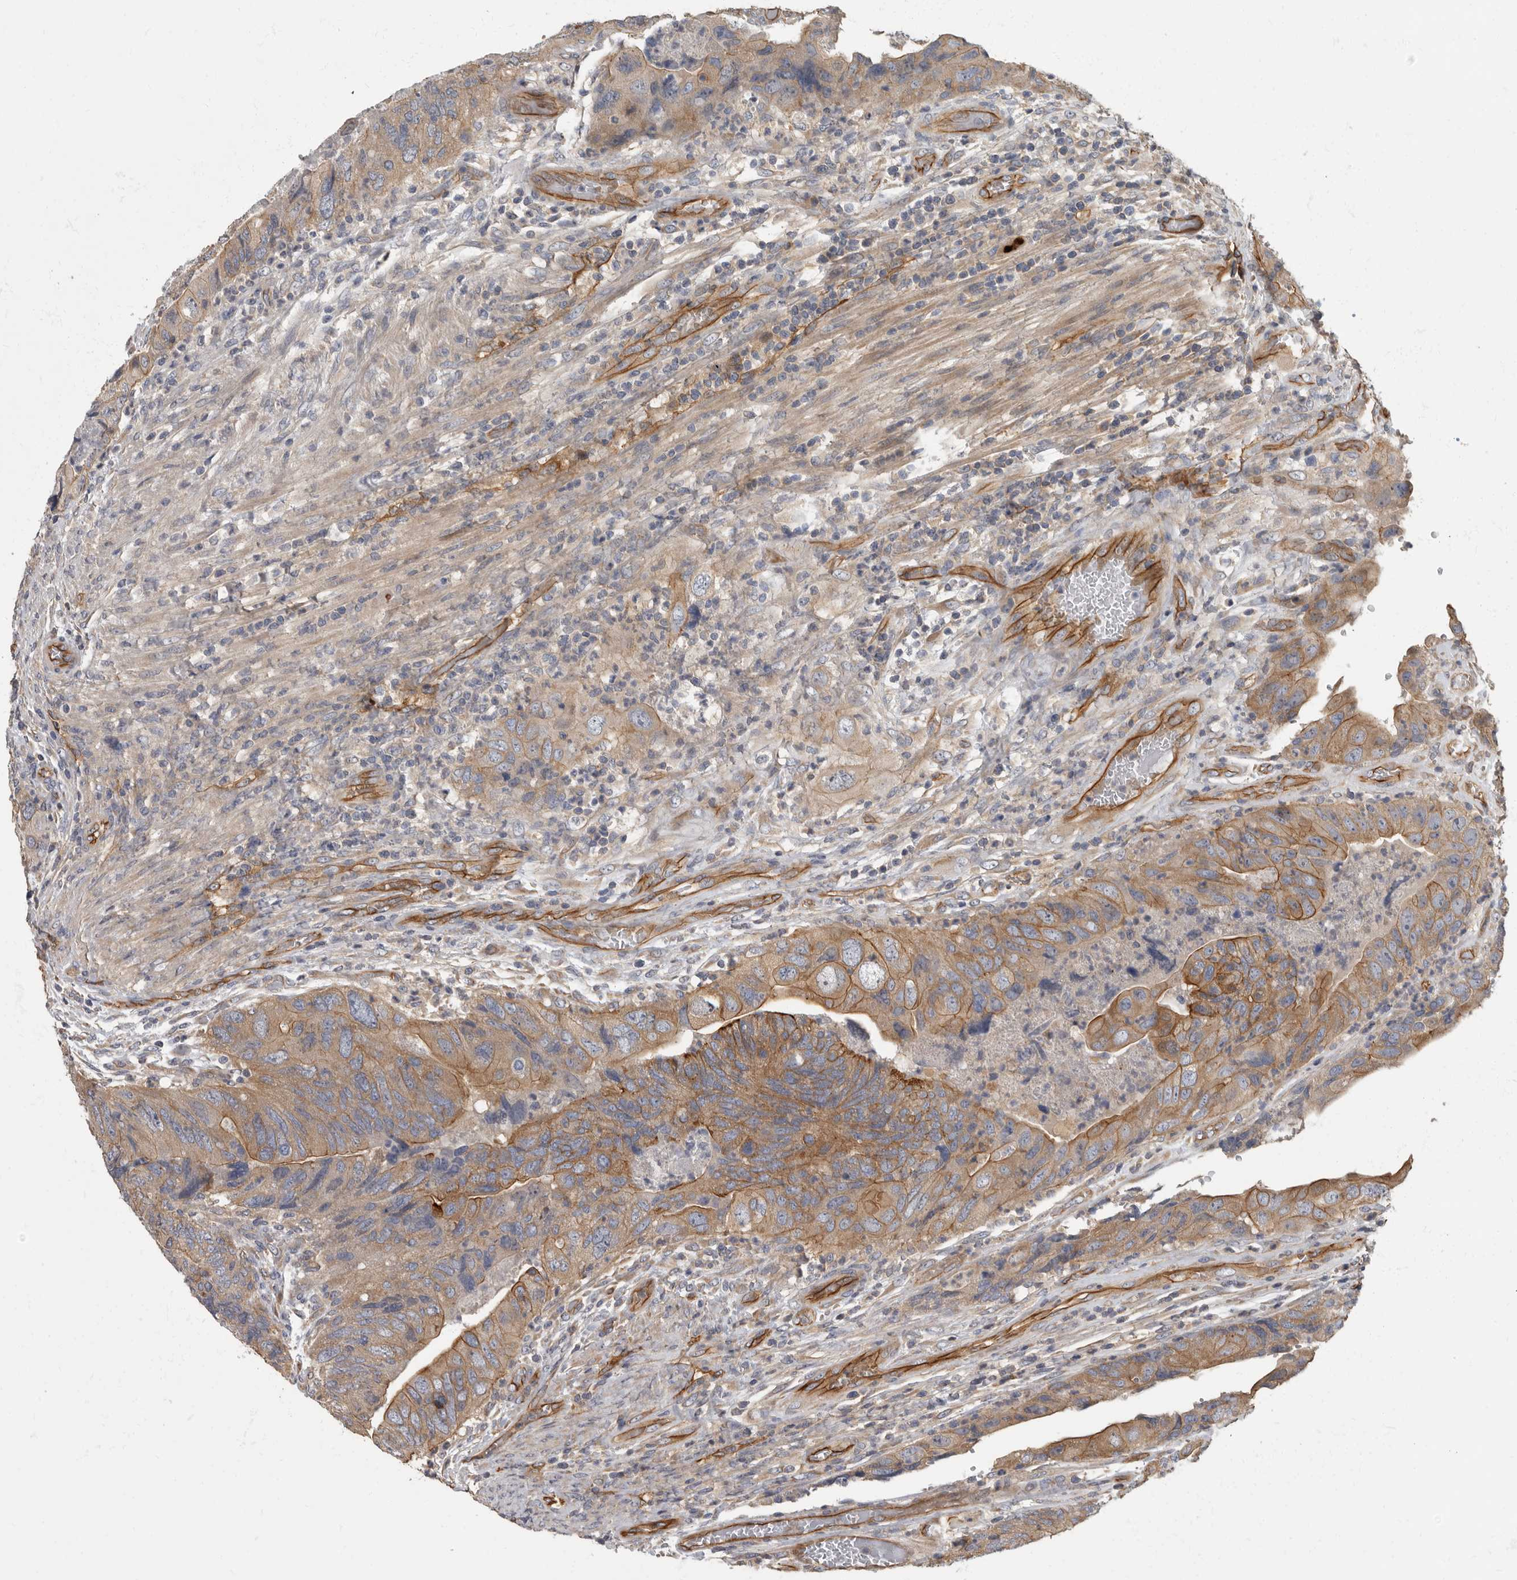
{"staining": {"intensity": "moderate", "quantity": ">75%", "location": "cytoplasmic/membranous"}, "tissue": "colorectal cancer", "cell_type": "Tumor cells", "image_type": "cancer", "snomed": [{"axis": "morphology", "description": "Adenocarcinoma, NOS"}, {"axis": "topography", "description": "Rectum"}], "caption": "The micrograph shows staining of colorectal cancer (adenocarcinoma), revealing moderate cytoplasmic/membranous protein staining (brown color) within tumor cells.", "gene": "PDK1", "patient": {"sex": "male", "age": 63}}